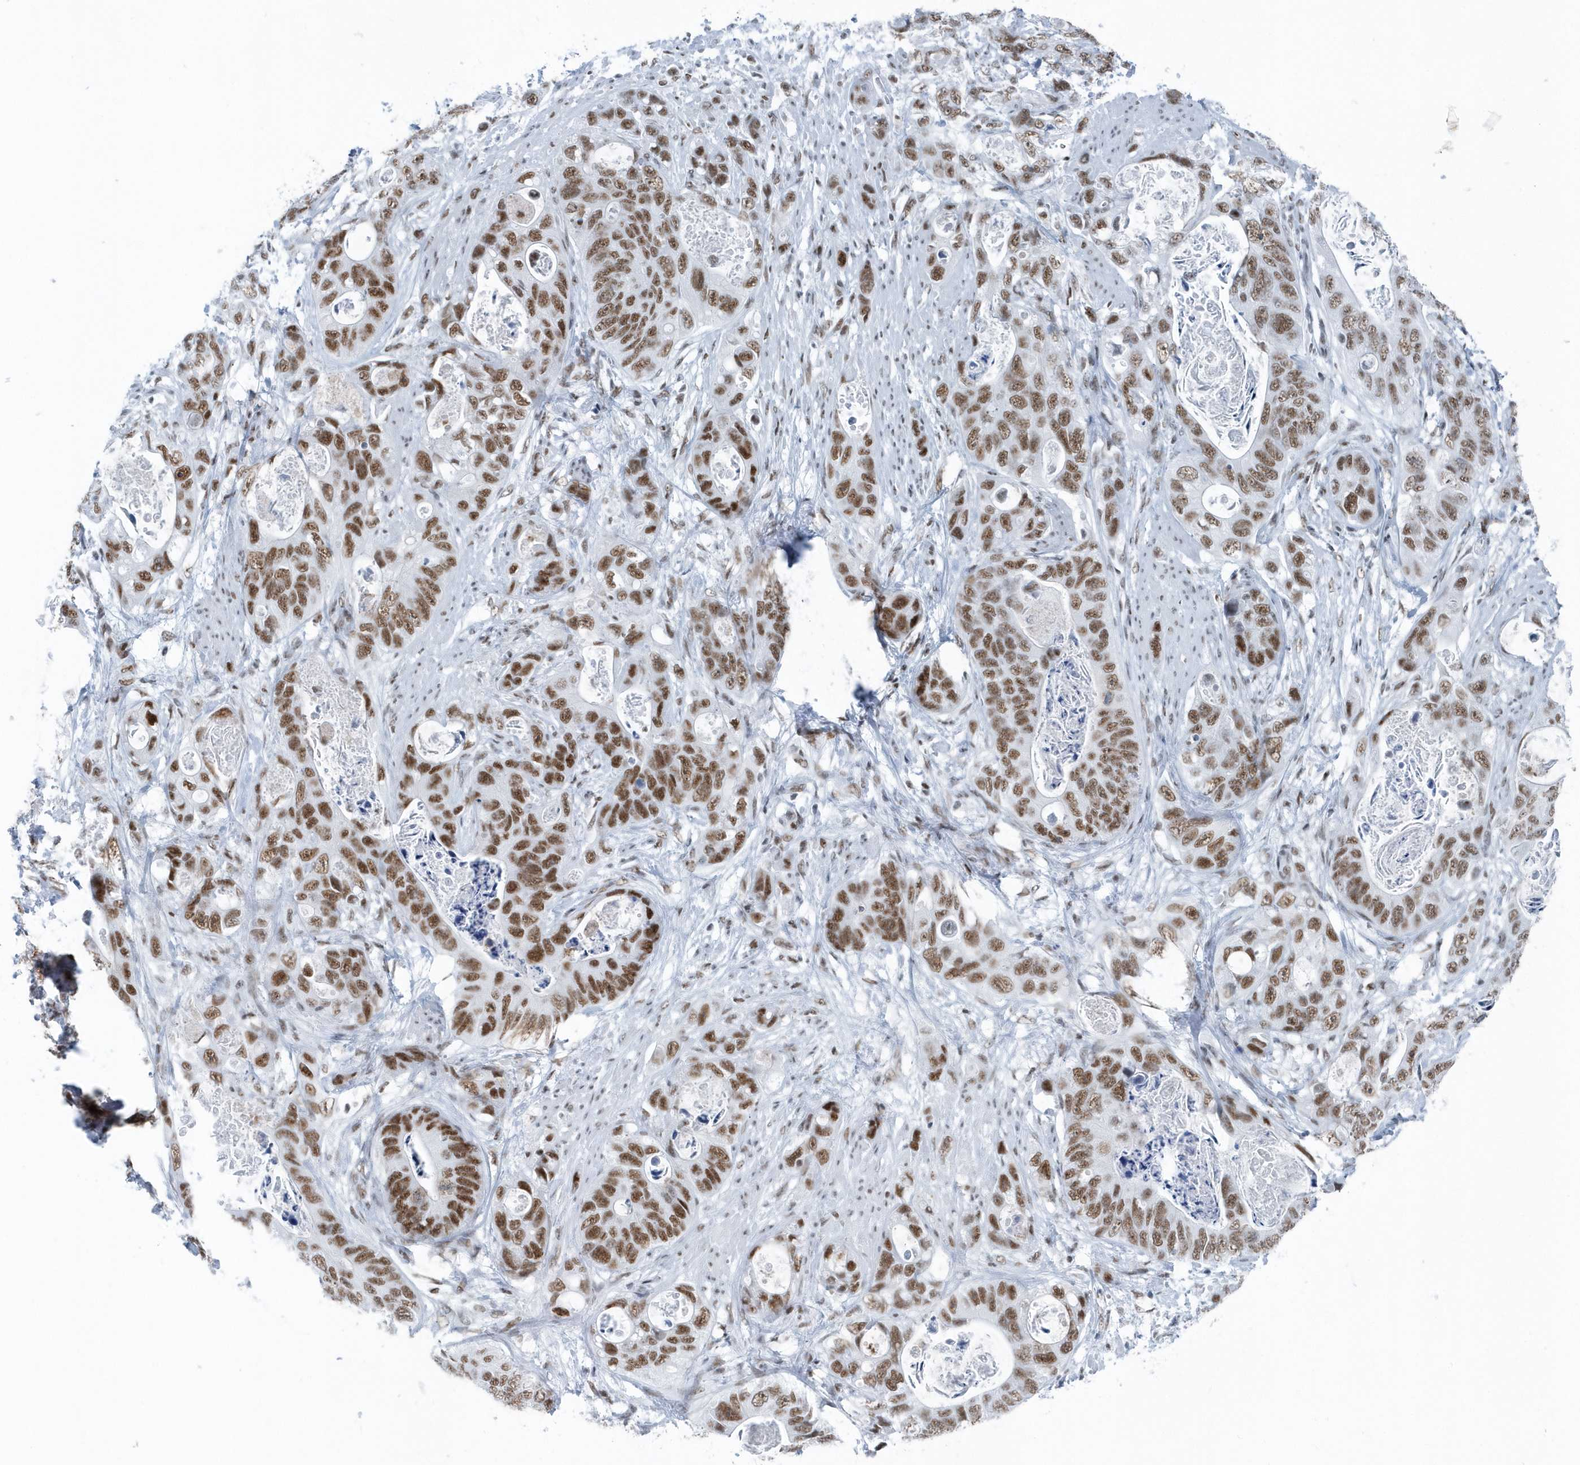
{"staining": {"intensity": "moderate", "quantity": ">75%", "location": "nuclear"}, "tissue": "stomach cancer", "cell_type": "Tumor cells", "image_type": "cancer", "snomed": [{"axis": "morphology", "description": "Adenocarcinoma, NOS"}, {"axis": "topography", "description": "Stomach"}], "caption": "Immunohistochemical staining of adenocarcinoma (stomach) demonstrates moderate nuclear protein expression in approximately >75% of tumor cells.", "gene": "FIP1L1", "patient": {"sex": "female", "age": 89}}